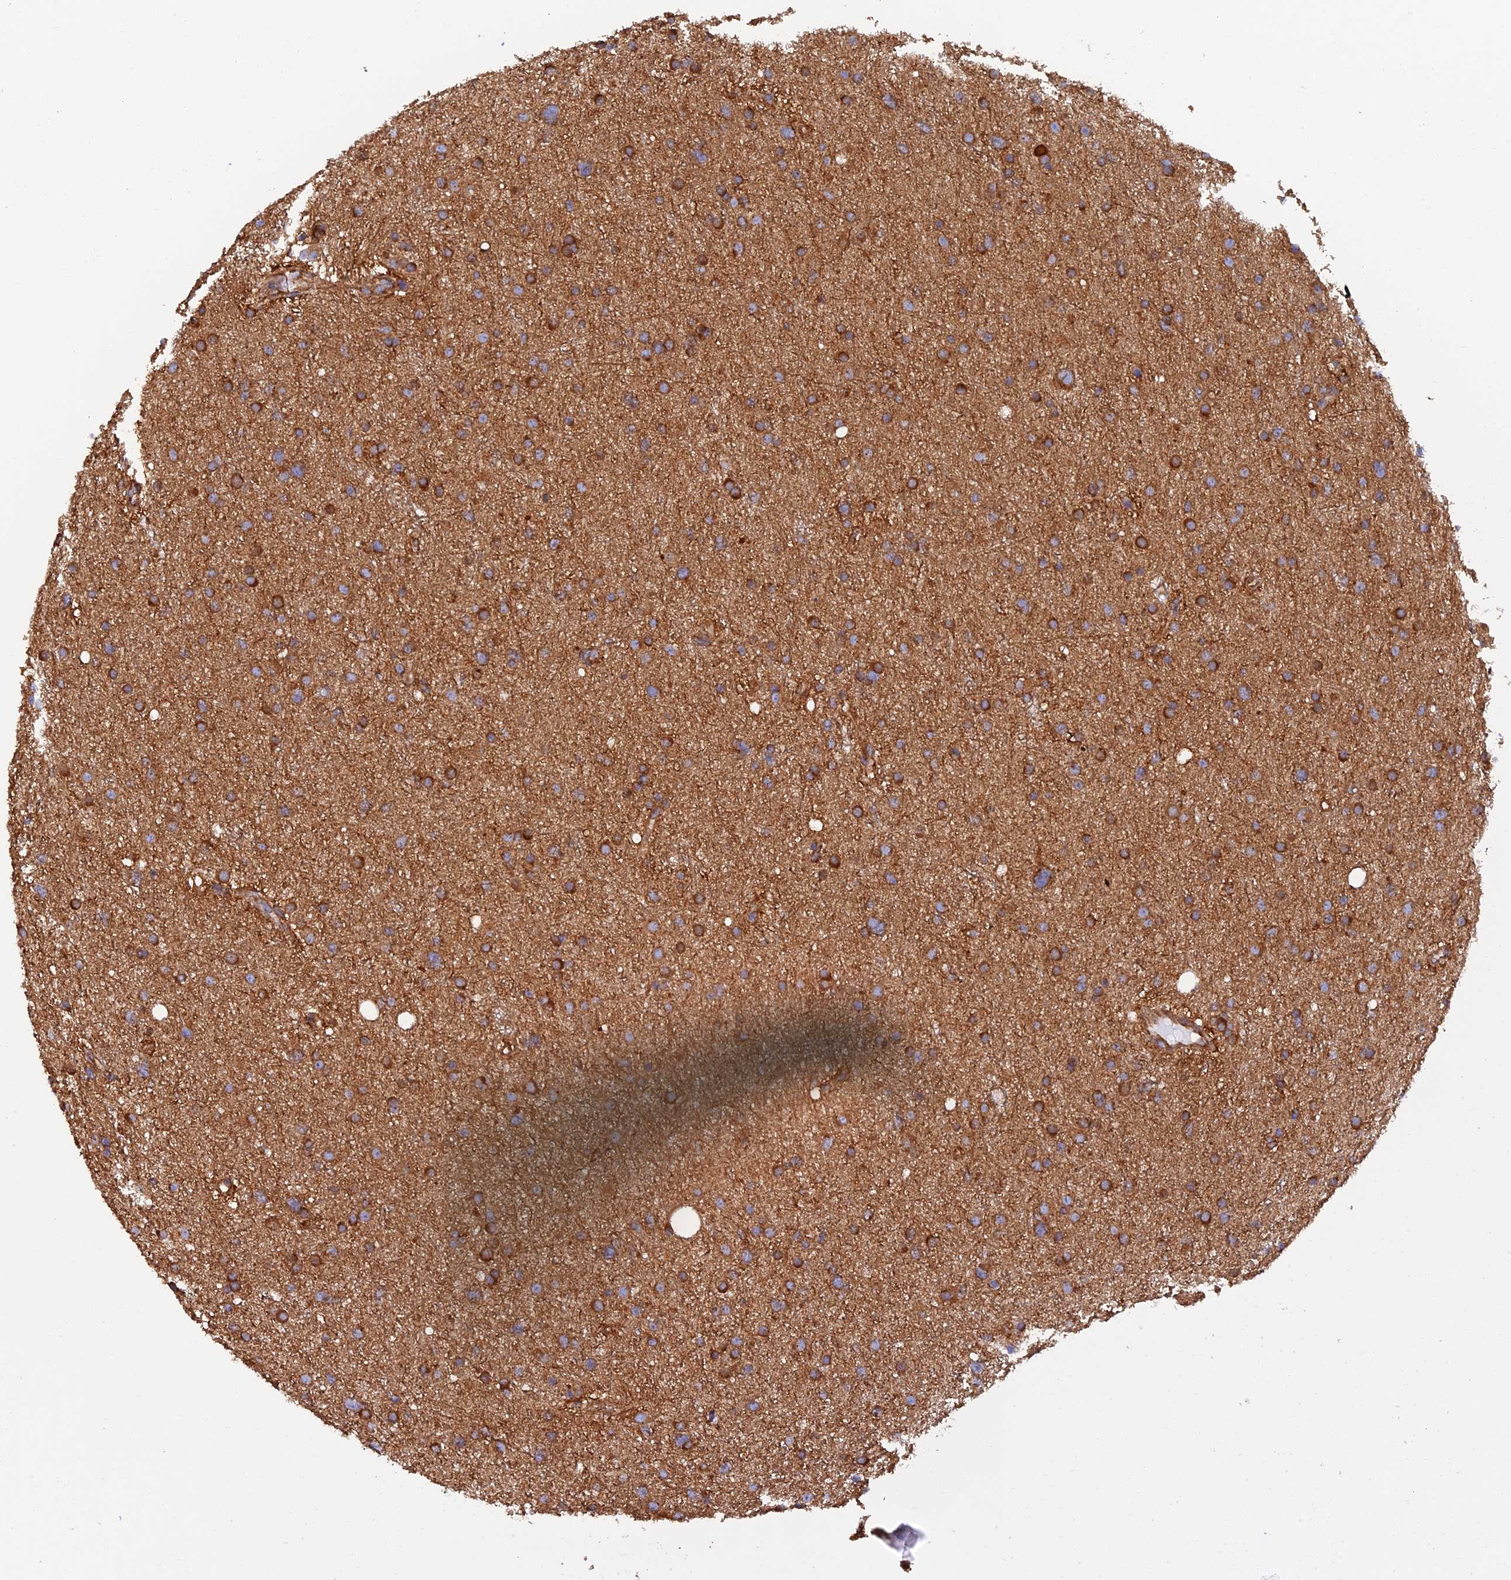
{"staining": {"intensity": "strong", "quantity": ">75%", "location": "cytoplasmic/membranous"}, "tissue": "glioma", "cell_type": "Tumor cells", "image_type": "cancer", "snomed": [{"axis": "morphology", "description": "Glioma, malignant, Low grade"}, {"axis": "topography", "description": "Cerebral cortex"}], "caption": "A micrograph of malignant low-grade glioma stained for a protein displays strong cytoplasmic/membranous brown staining in tumor cells.", "gene": "DCTN2", "patient": {"sex": "female", "age": 39}}